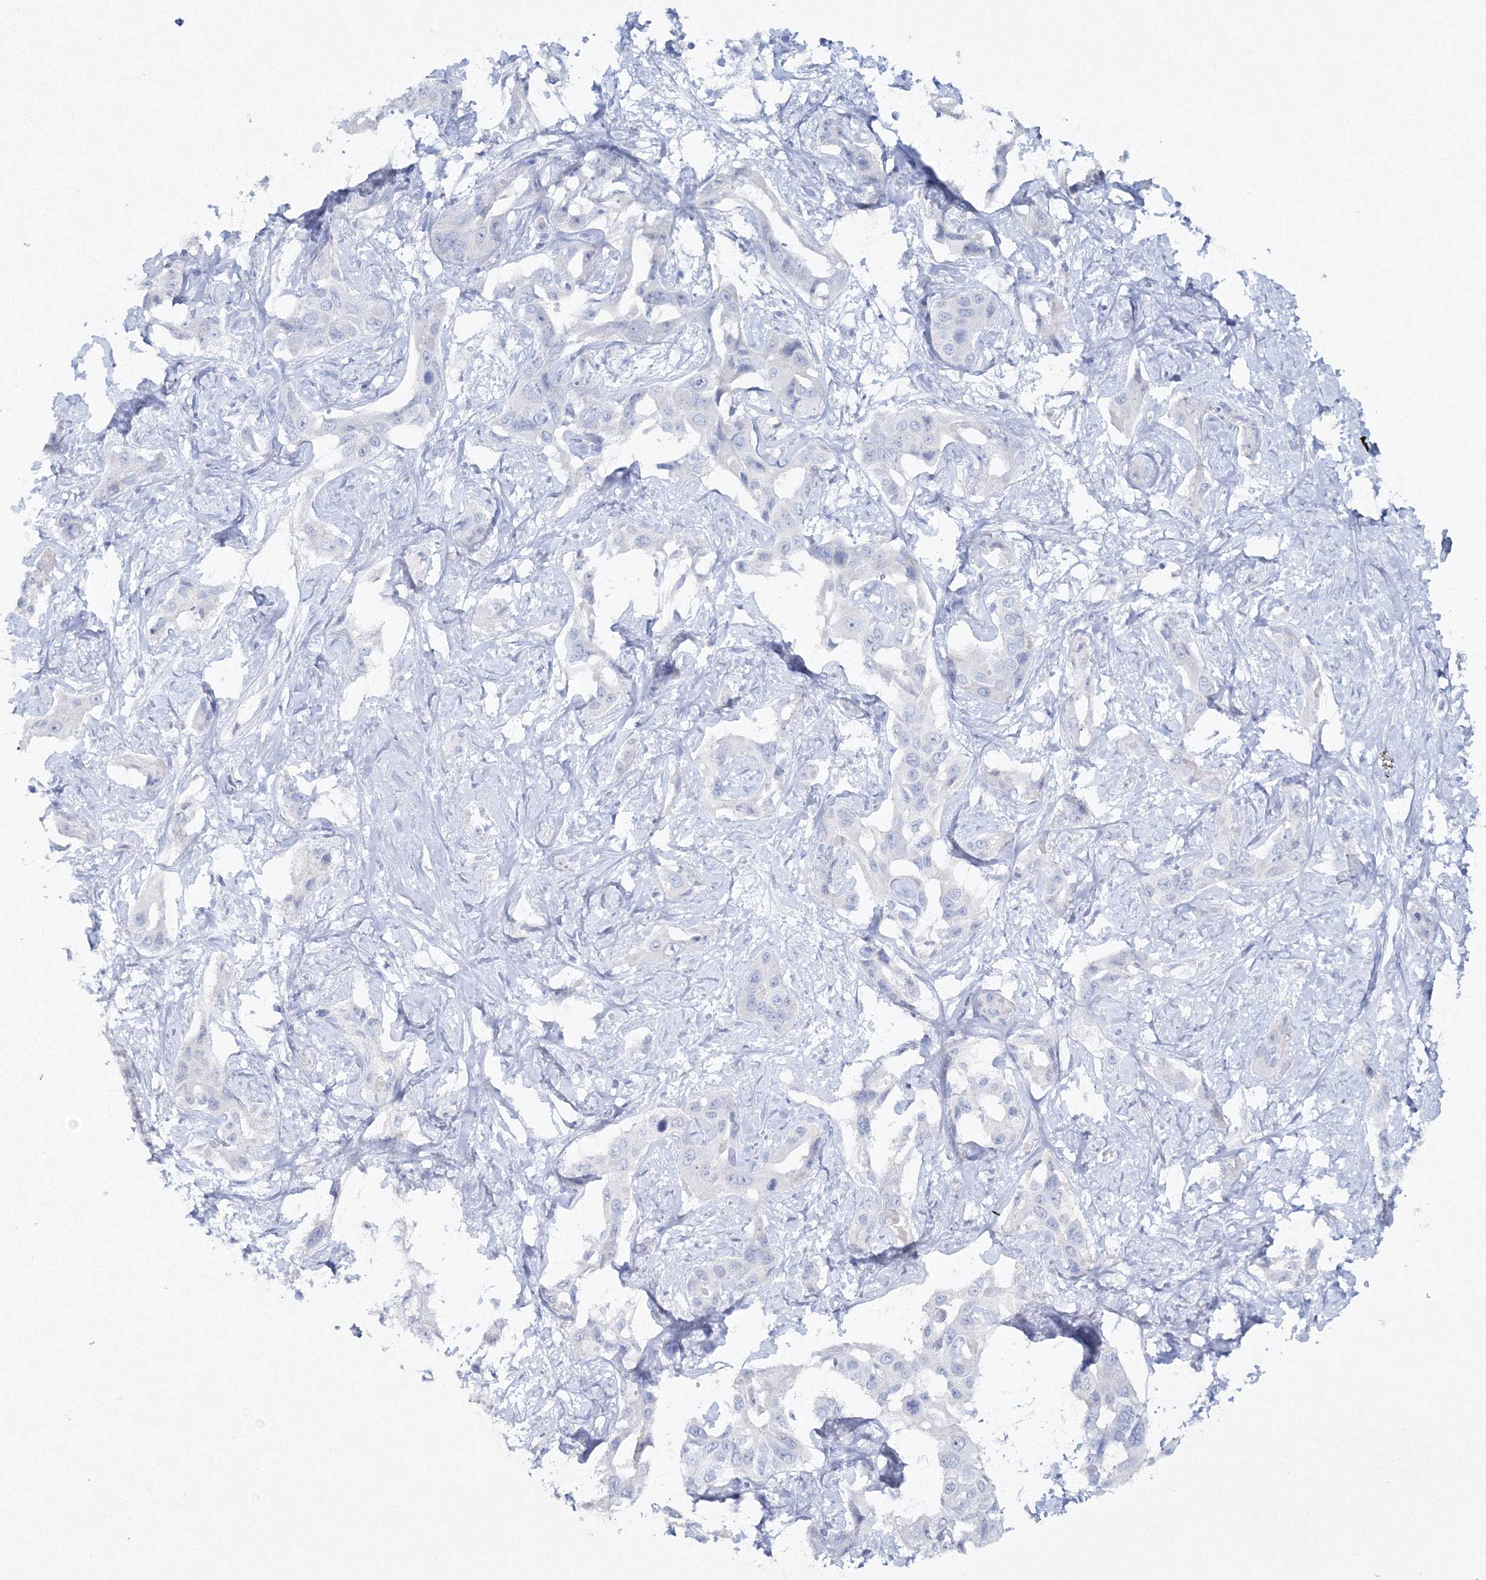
{"staining": {"intensity": "negative", "quantity": "none", "location": "none"}, "tissue": "liver cancer", "cell_type": "Tumor cells", "image_type": "cancer", "snomed": [{"axis": "morphology", "description": "Cholangiocarcinoma"}, {"axis": "topography", "description": "Liver"}], "caption": "Immunohistochemistry of human liver cancer demonstrates no expression in tumor cells.", "gene": "GCKR", "patient": {"sex": "male", "age": 59}}